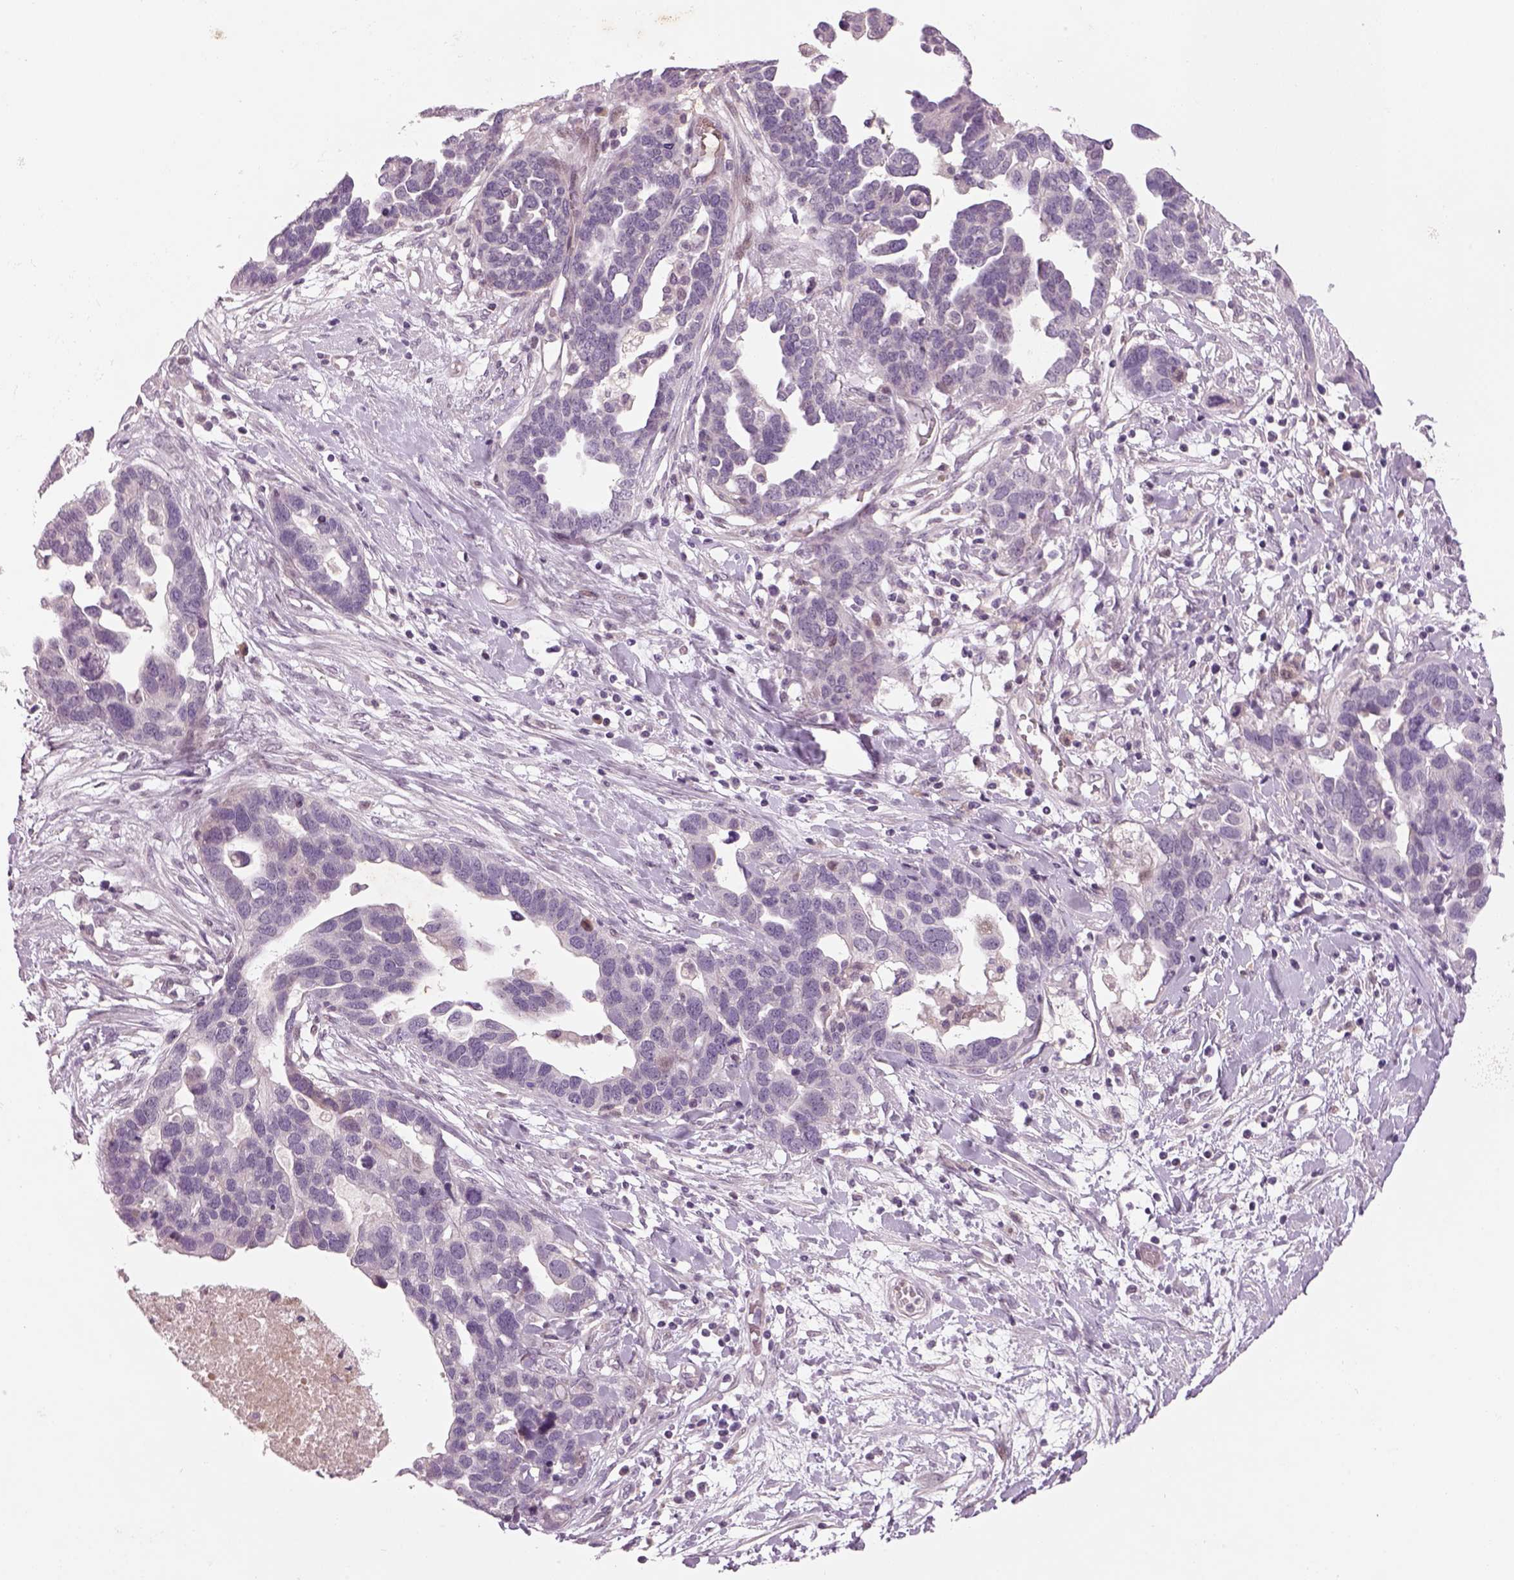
{"staining": {"intensity": "negative", "quantity": "none", "location": "none"}, "tissue": "ovarian cancer", "cell_type": "Tumor cells", "image_type": "cancer", "snomed": [{"axis": "morphology", "description": "Cystadenocarcinoma, serous, NOS"}, {"axis": "topography", "description": "Ovary"}], "caption": "IHC image of ovarian cancer (serous cystadenocarcinoma) stained for a protein (brown), which demonstrates no expression in tumor cells. The staining is performed using DAB (3,3'-diaminobenzidine) brown chromogen with nuclei counter-stained in using hematoxylin.", "gene": "PENK", "patient": {"sex": "female", "age": 54}}